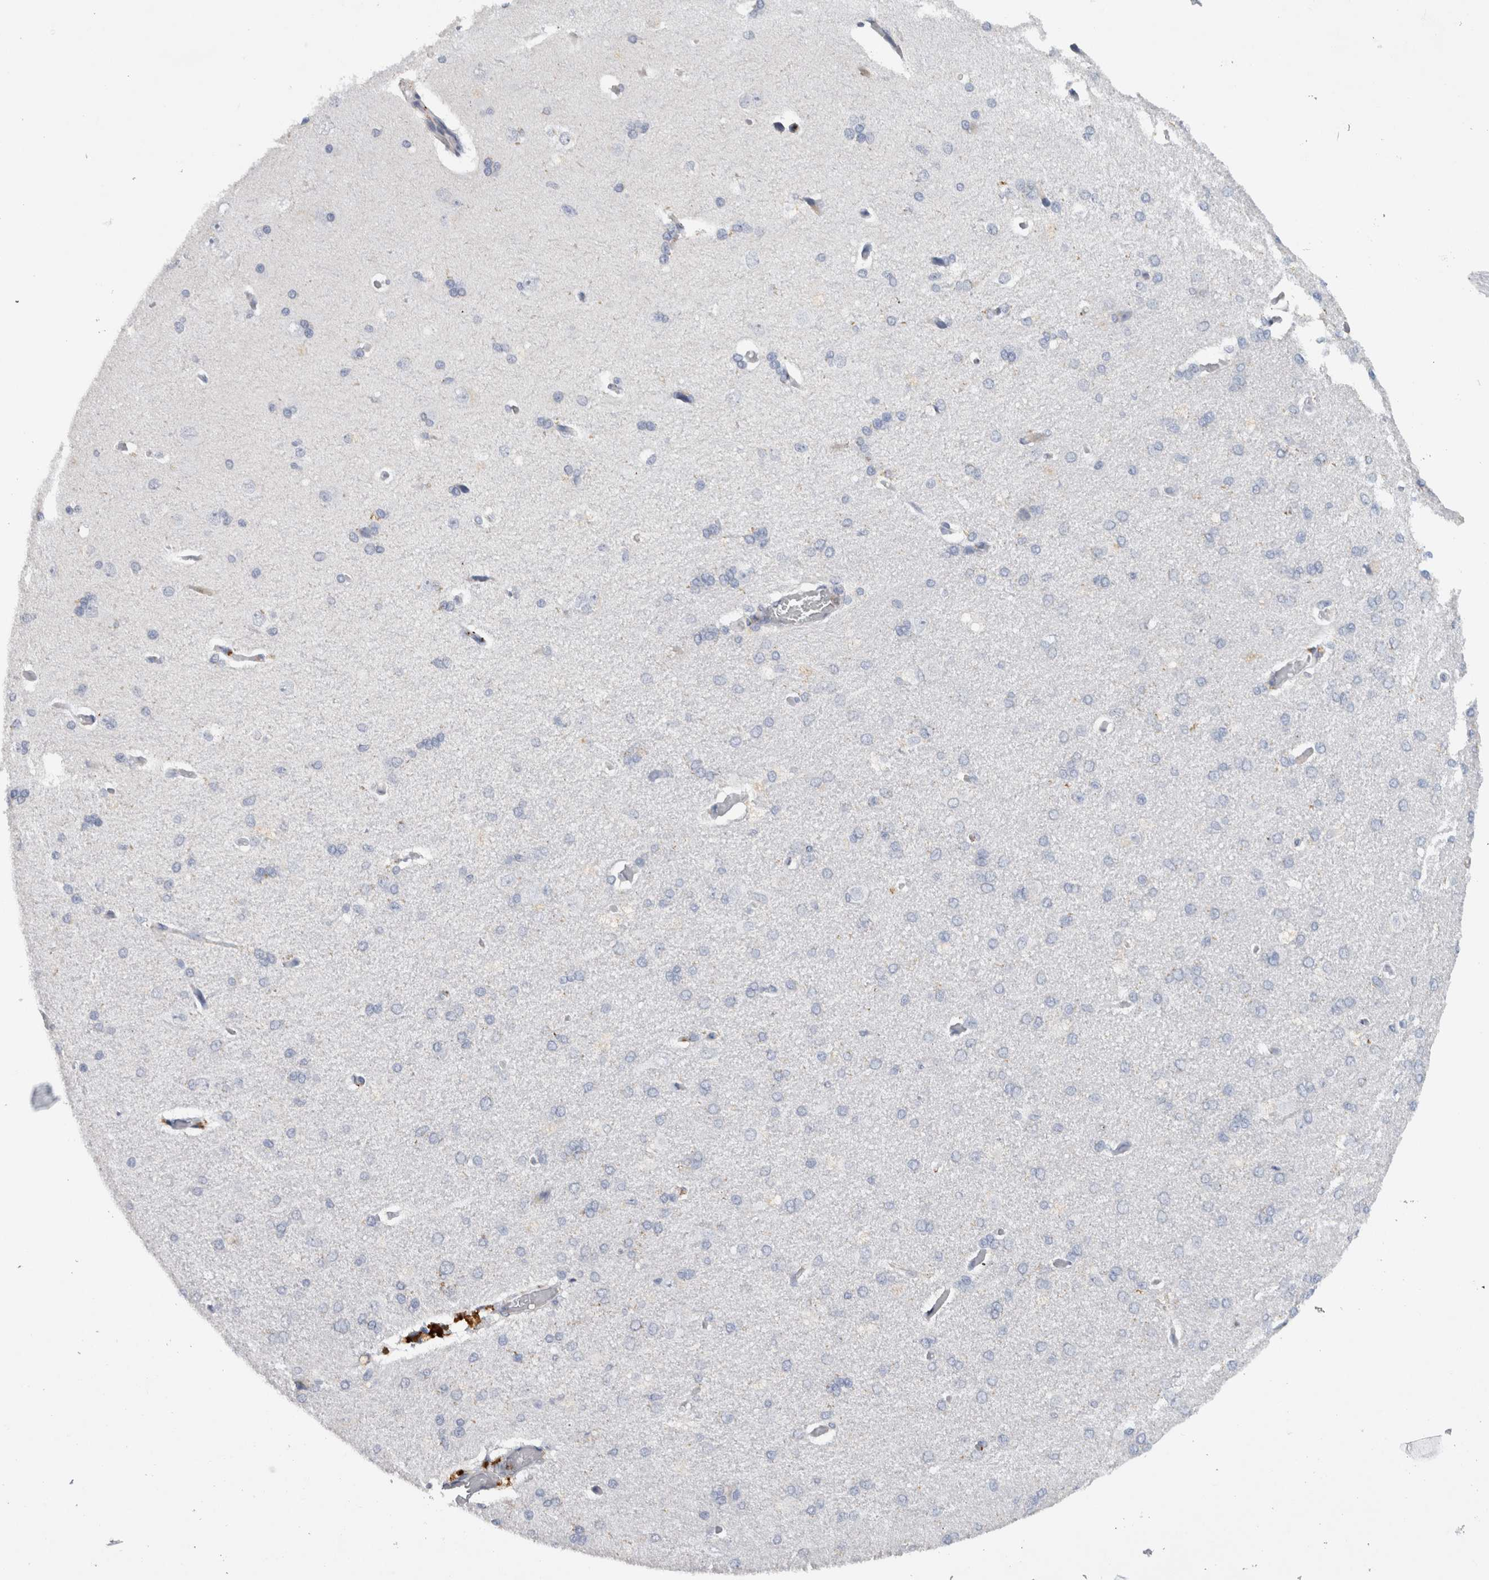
{"staining": {"intensity": "negative", "quantity": "none", "location": "none"}, "tissue": "cerebral cortex", "cell_type": "Endothelial cells", "image_type": "normal", "snomed": [{"axis": "morphology", "description": "Normal tissue, NOS"}, {"axis": "topography", "description": "Cerebral cortex"}], "caption": "Image shows no protein expression in endothelial cells of unremarkable cerebral cortex. (DAB immunohistochemistry with hematoxylin counter stain).", "gene": "CD63", "patient": {"sex": "male", "age": 62}}